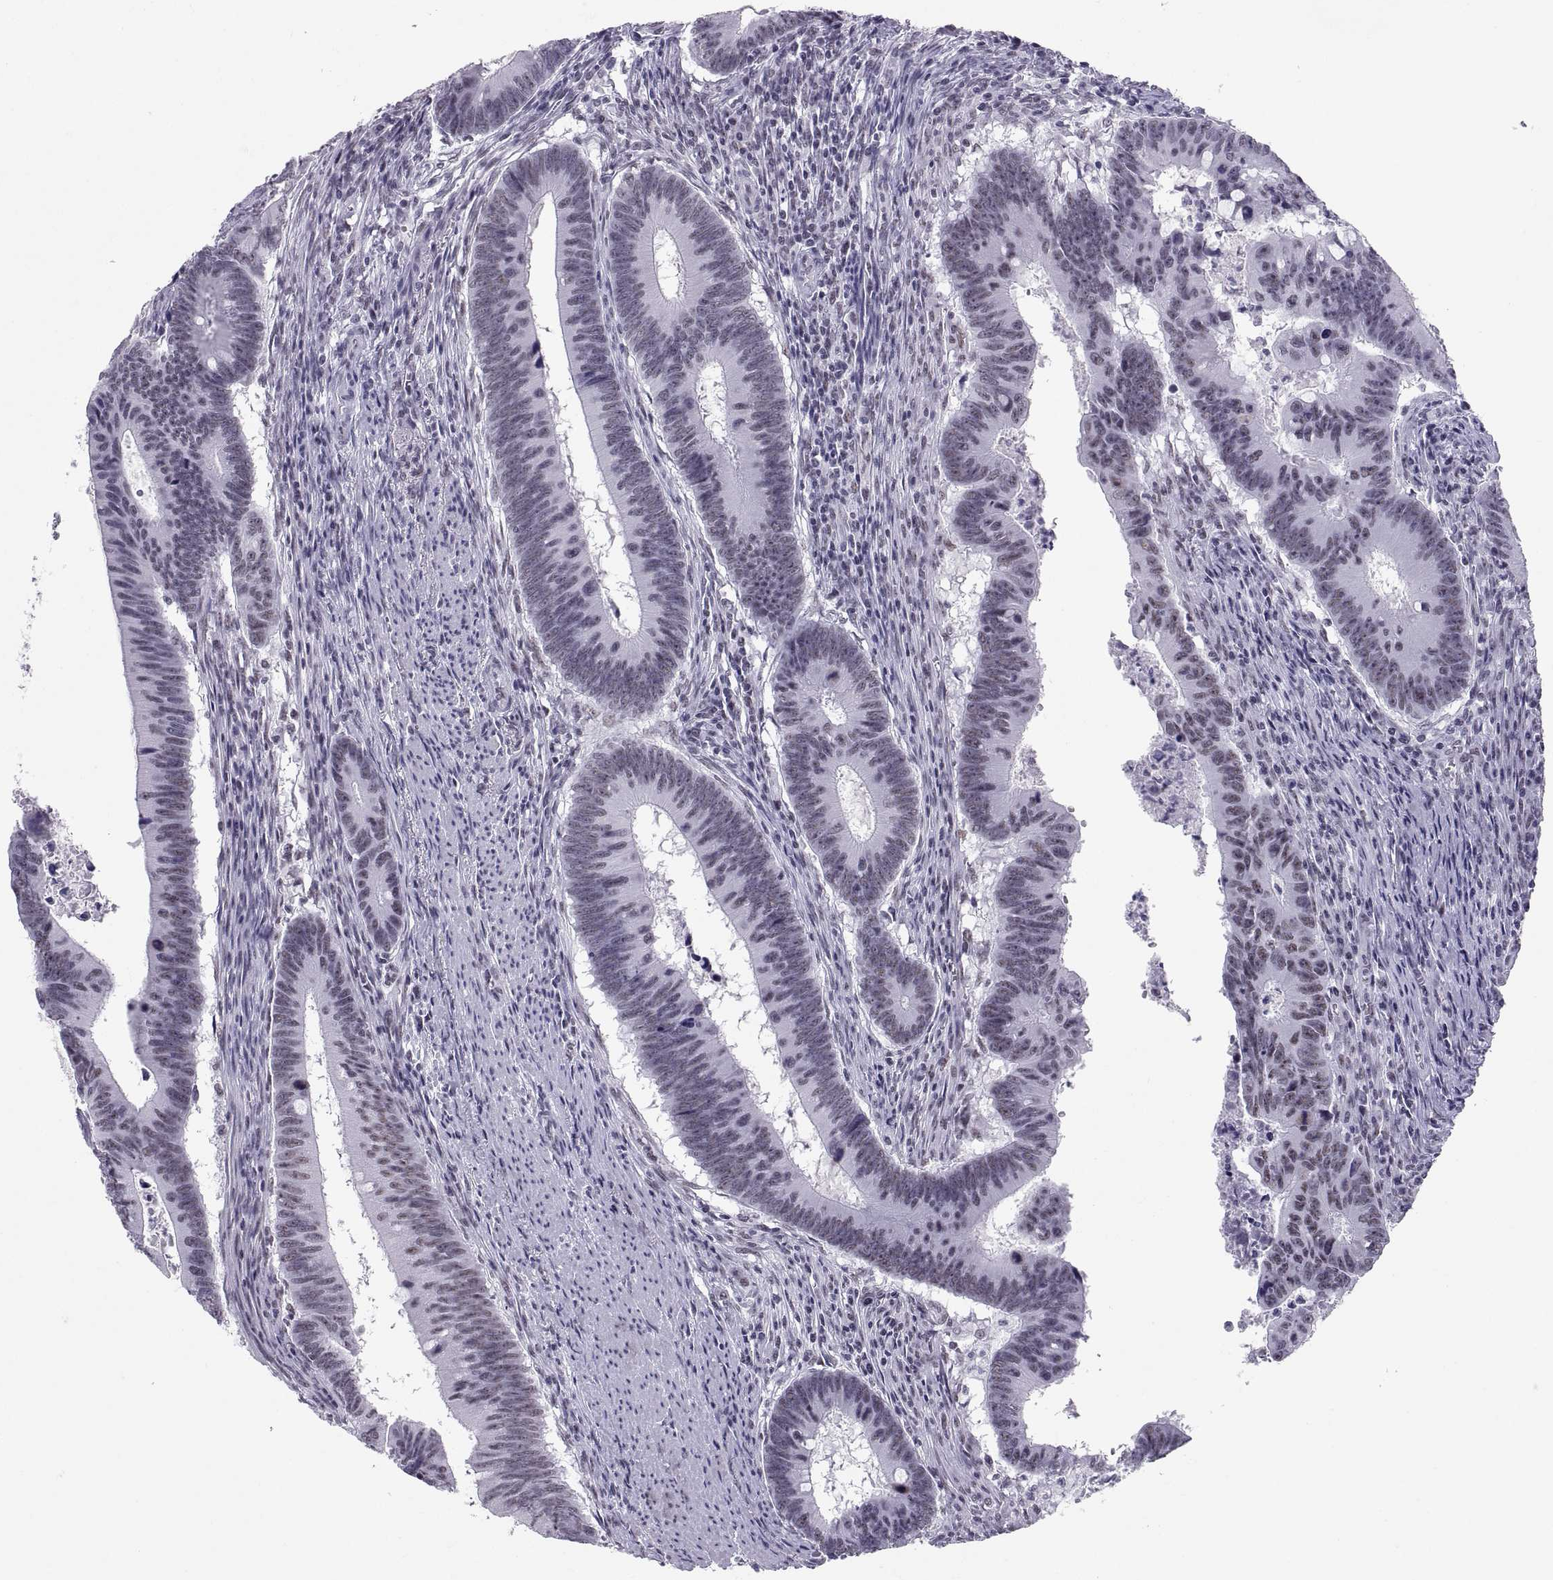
{"staining": {"intensity": "negative", "quantity": "none", "location": "none"}, "tissue": "colorectal cancer", "cell_type": "Tumor cells", "image_type": "cancer", "snomed": [{"axis": "morphology", "description": "Adenocarcinoma, NOS"}, {"axis": "topography", "description": "Colon"}], "caption": "Tumor cells are negative for brown protein staining in colorectal cancer.", "gene": "NEUROD6", "patient": {"sex": "female", "age": 87}}